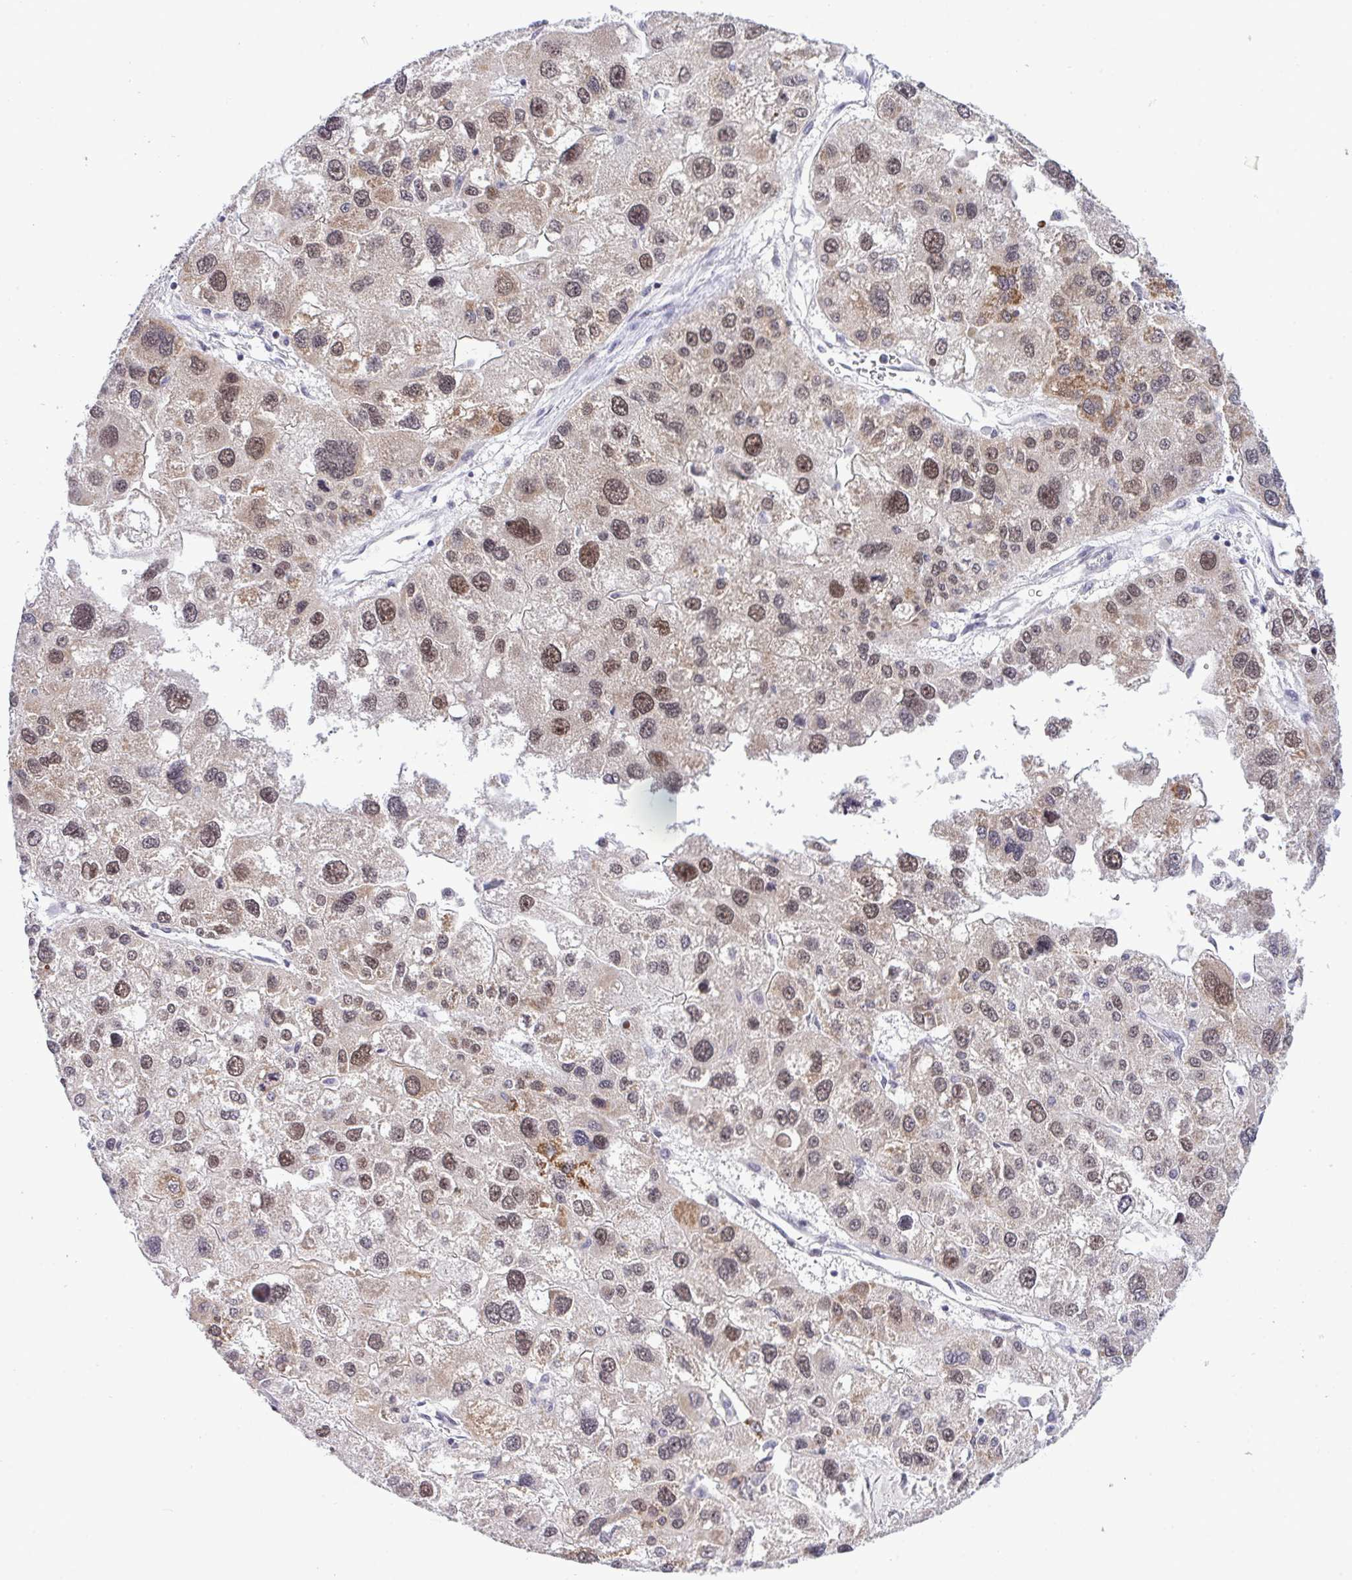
{"staining": {"intensity": "moderate", "quantity": "25%-75%", "location": "cytoplasmic/membranous,nuclear"}, "tissue": "liver cancer", "cell_type": "Tumor cells", "image_type": "cancer", "snomed": [{"axis": "morphology", "description": "Carcinoma, Hepatocellular, NOS"}, {"axis": "topography", "description": "Liver"}], "caption": "High-power microscopy captured an immunohistochemistry (IHC) photomicrograph of hepatocellular carcinoma (liver), revealing moderate cytoplasmic/membranous and nuclear staining in about 25%-75% of tumor cells.", "gene": "RFC4", "patient": {"sex": "male", "age": 73}}